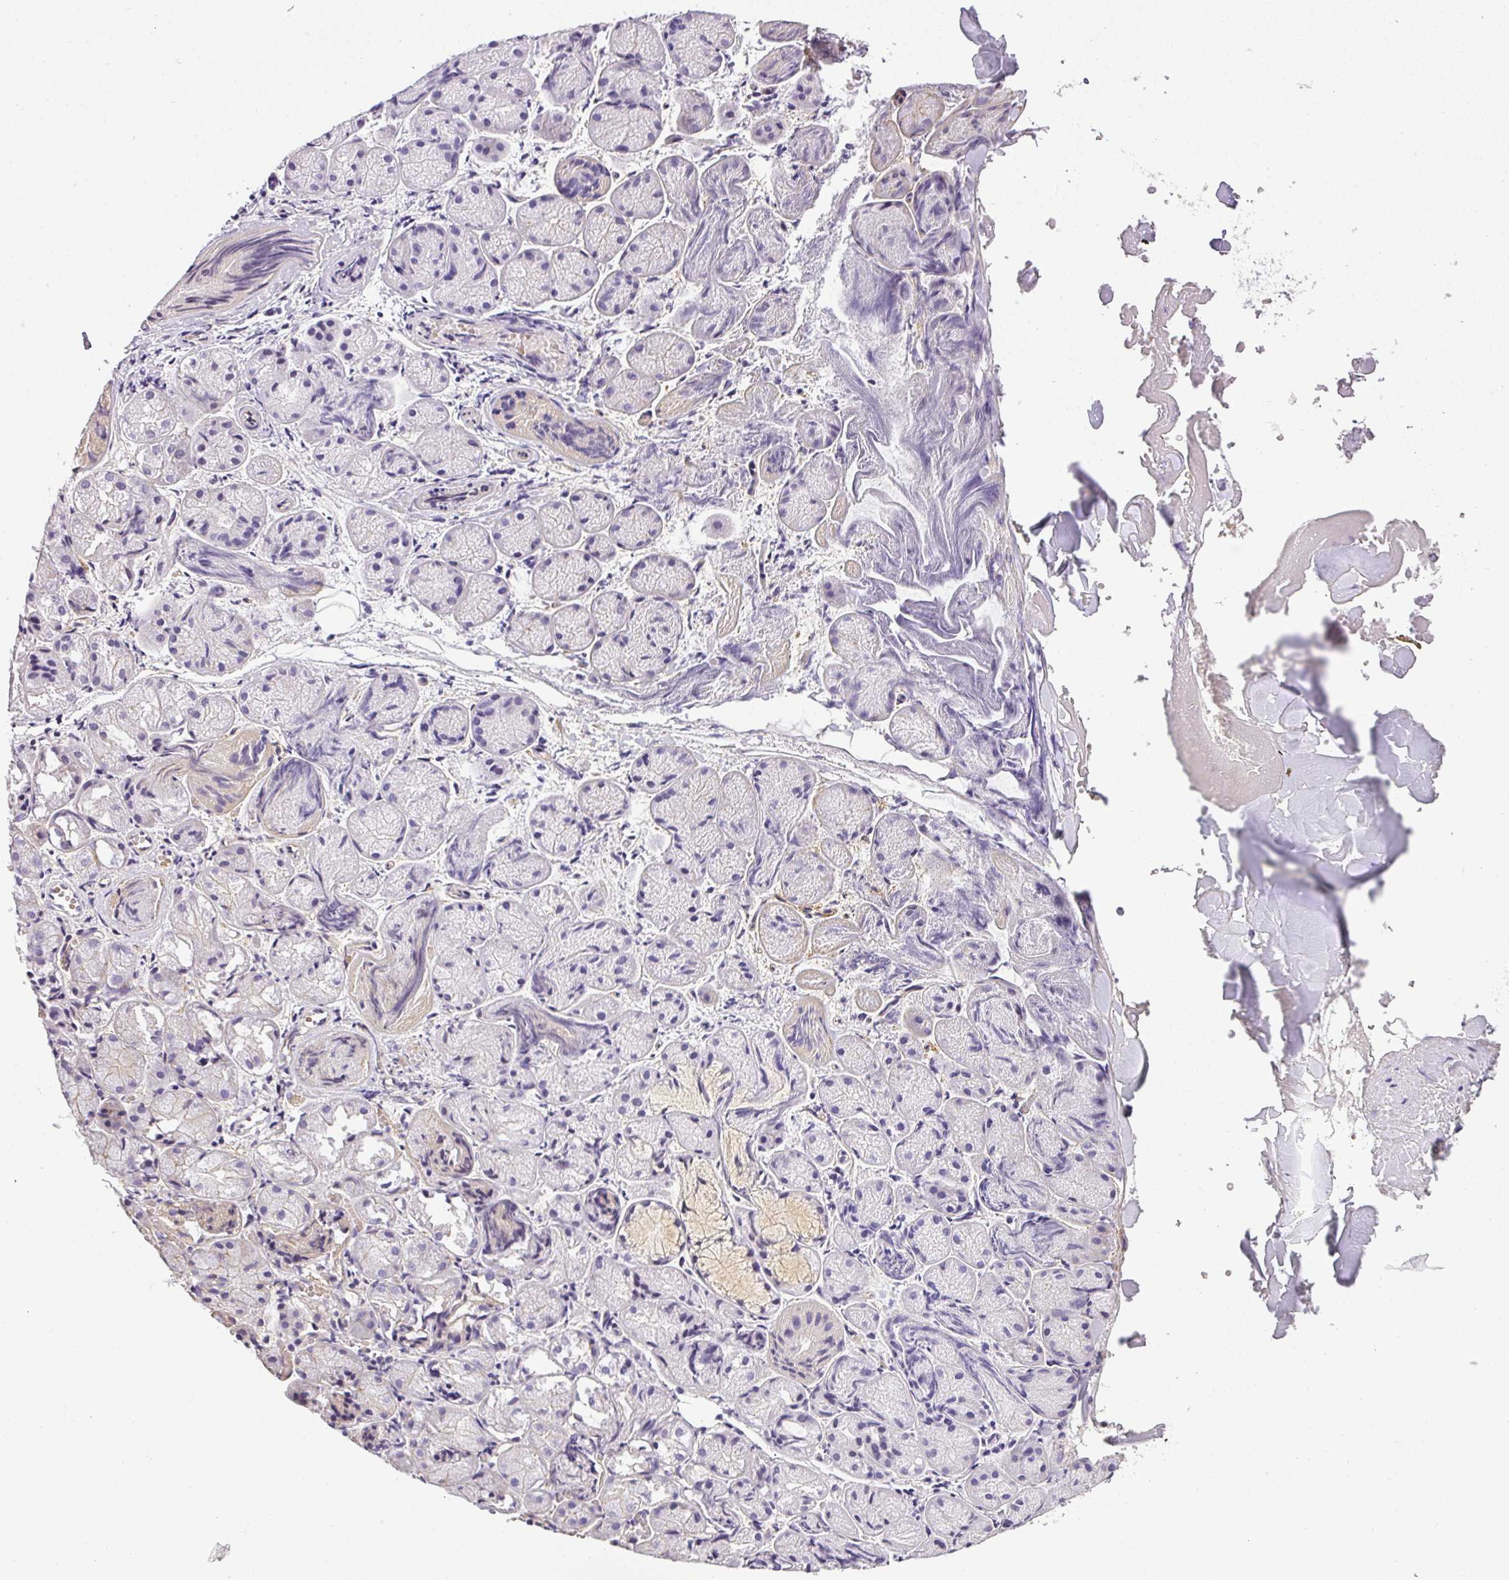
{"staining": {"intensity": "moderate", "quantity": "25%-75%", "location": "cytoplasmic/membranous"}, "tissue": "salivary gland", "cell_type": "Glandular cells", "image_type": "normal", "snomed": [{"axis": "morphology", "description": "Normal tissue, NOS"}, {"axis": "topography", "description": "Salivary gland"}], "caption": "Moderate cytoplasmic/membranous expression is seen in about 25%-75% of glandular cells in benign salivary gland.", "gene": "OR11H4", "patient": {"sex": "female", "age": 24}}